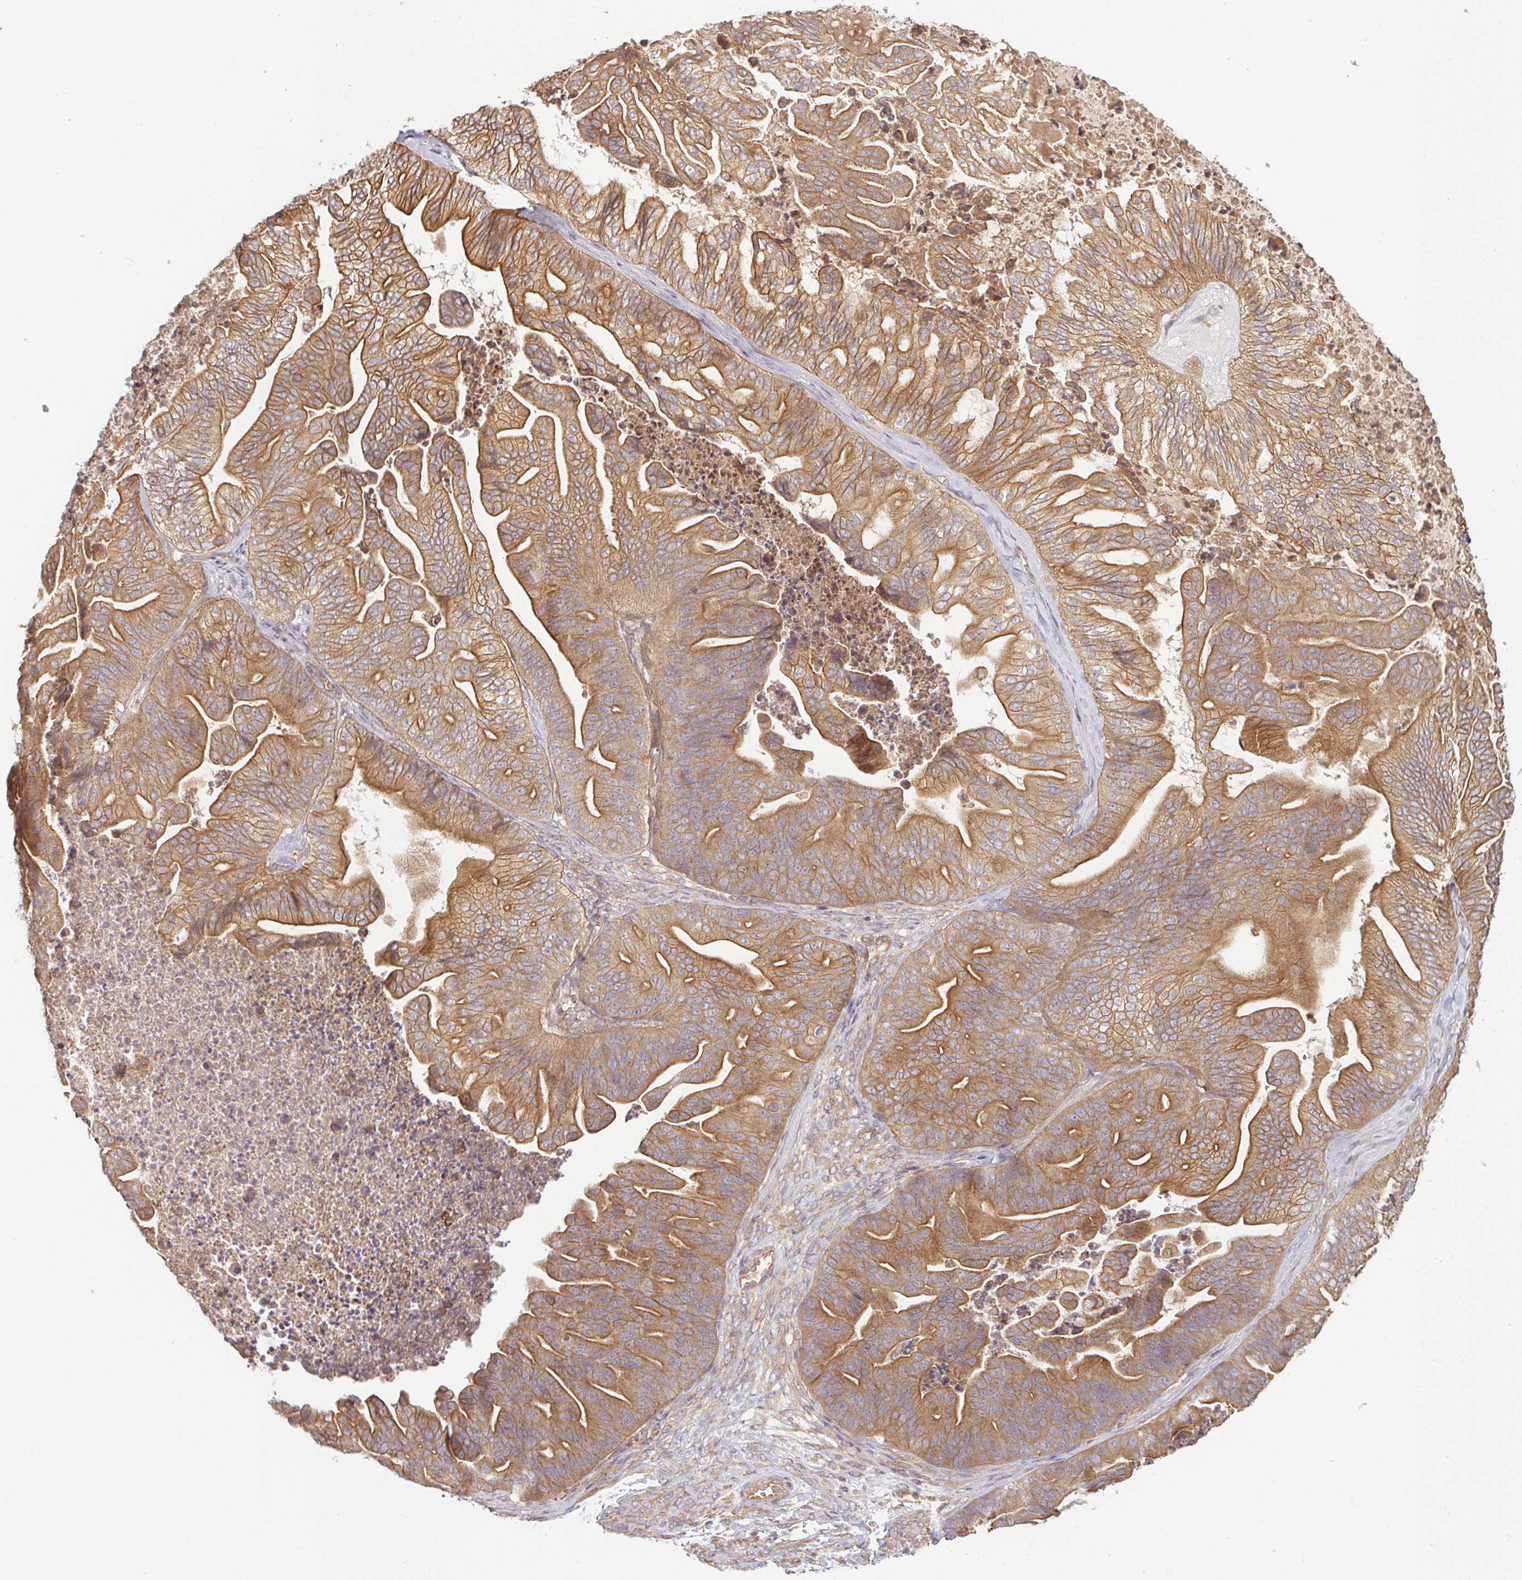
{"staining": {"intensity": "strong", "quantity": ">75%", "location": "cytoplasmic/membranous"}, "tissue": "ovarian cancer", "cell_type": "Tumor cells", "image_type": "cancer", "snomed": [{"axis": "morphology", "description": "Cystadenocarcinoma, mucinous, NOS"}, {"axis": "topography", "description": "Ovary"}], "caption": "An immunohistochemistry micrograph of neoplastic tissue is shown. Protein staining in brown shows strong cytoplasmic/membranous positivity in ovarian cancer within tumor cells. (DAB IHC, brown staining for protein, blue staining for nuclei).", "gene": "RNF31", "patient": {"sex": "female", "age": 67}}